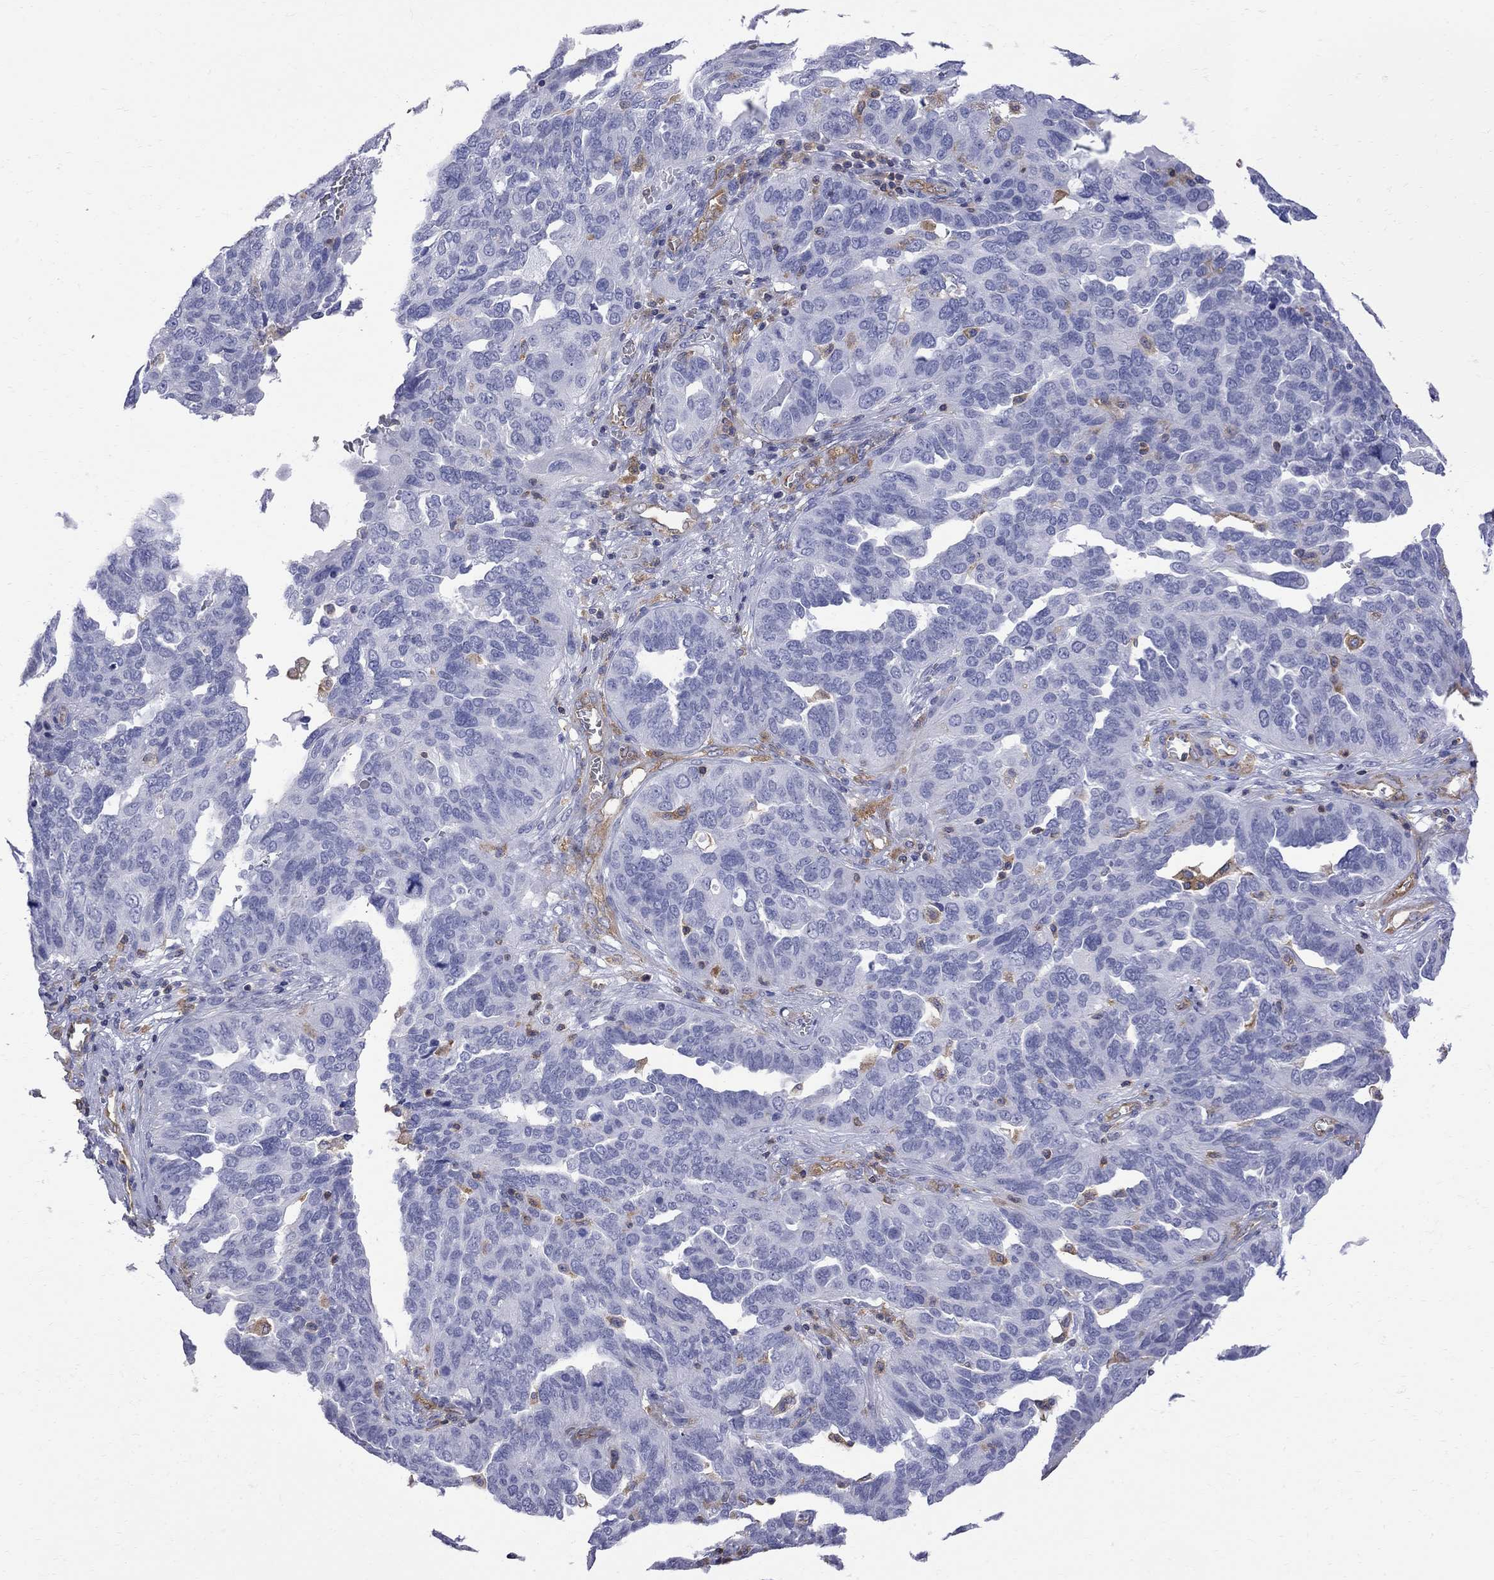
{"staining": {"intensity": "negative", "quantity": "none", "location": "none"}, "tissue": "ovarian cancer", "cell_type": "Tumor cells", "image_type": "cancer", "snomed": [{"axis": "morphology", "description": "Carcinoma, endometroid"}, {"axis": "topography", "description": "Soft tissue"}, {"axis": "topography", "description": "Ovary"}], "caption": "IHC photomicrograph of ovarian endometroid carcinoma stained for a protein (brown), which shows no expression in tumor cells.", "gene": "ABI3", "patient": {"sex": "female", "age": 52}}